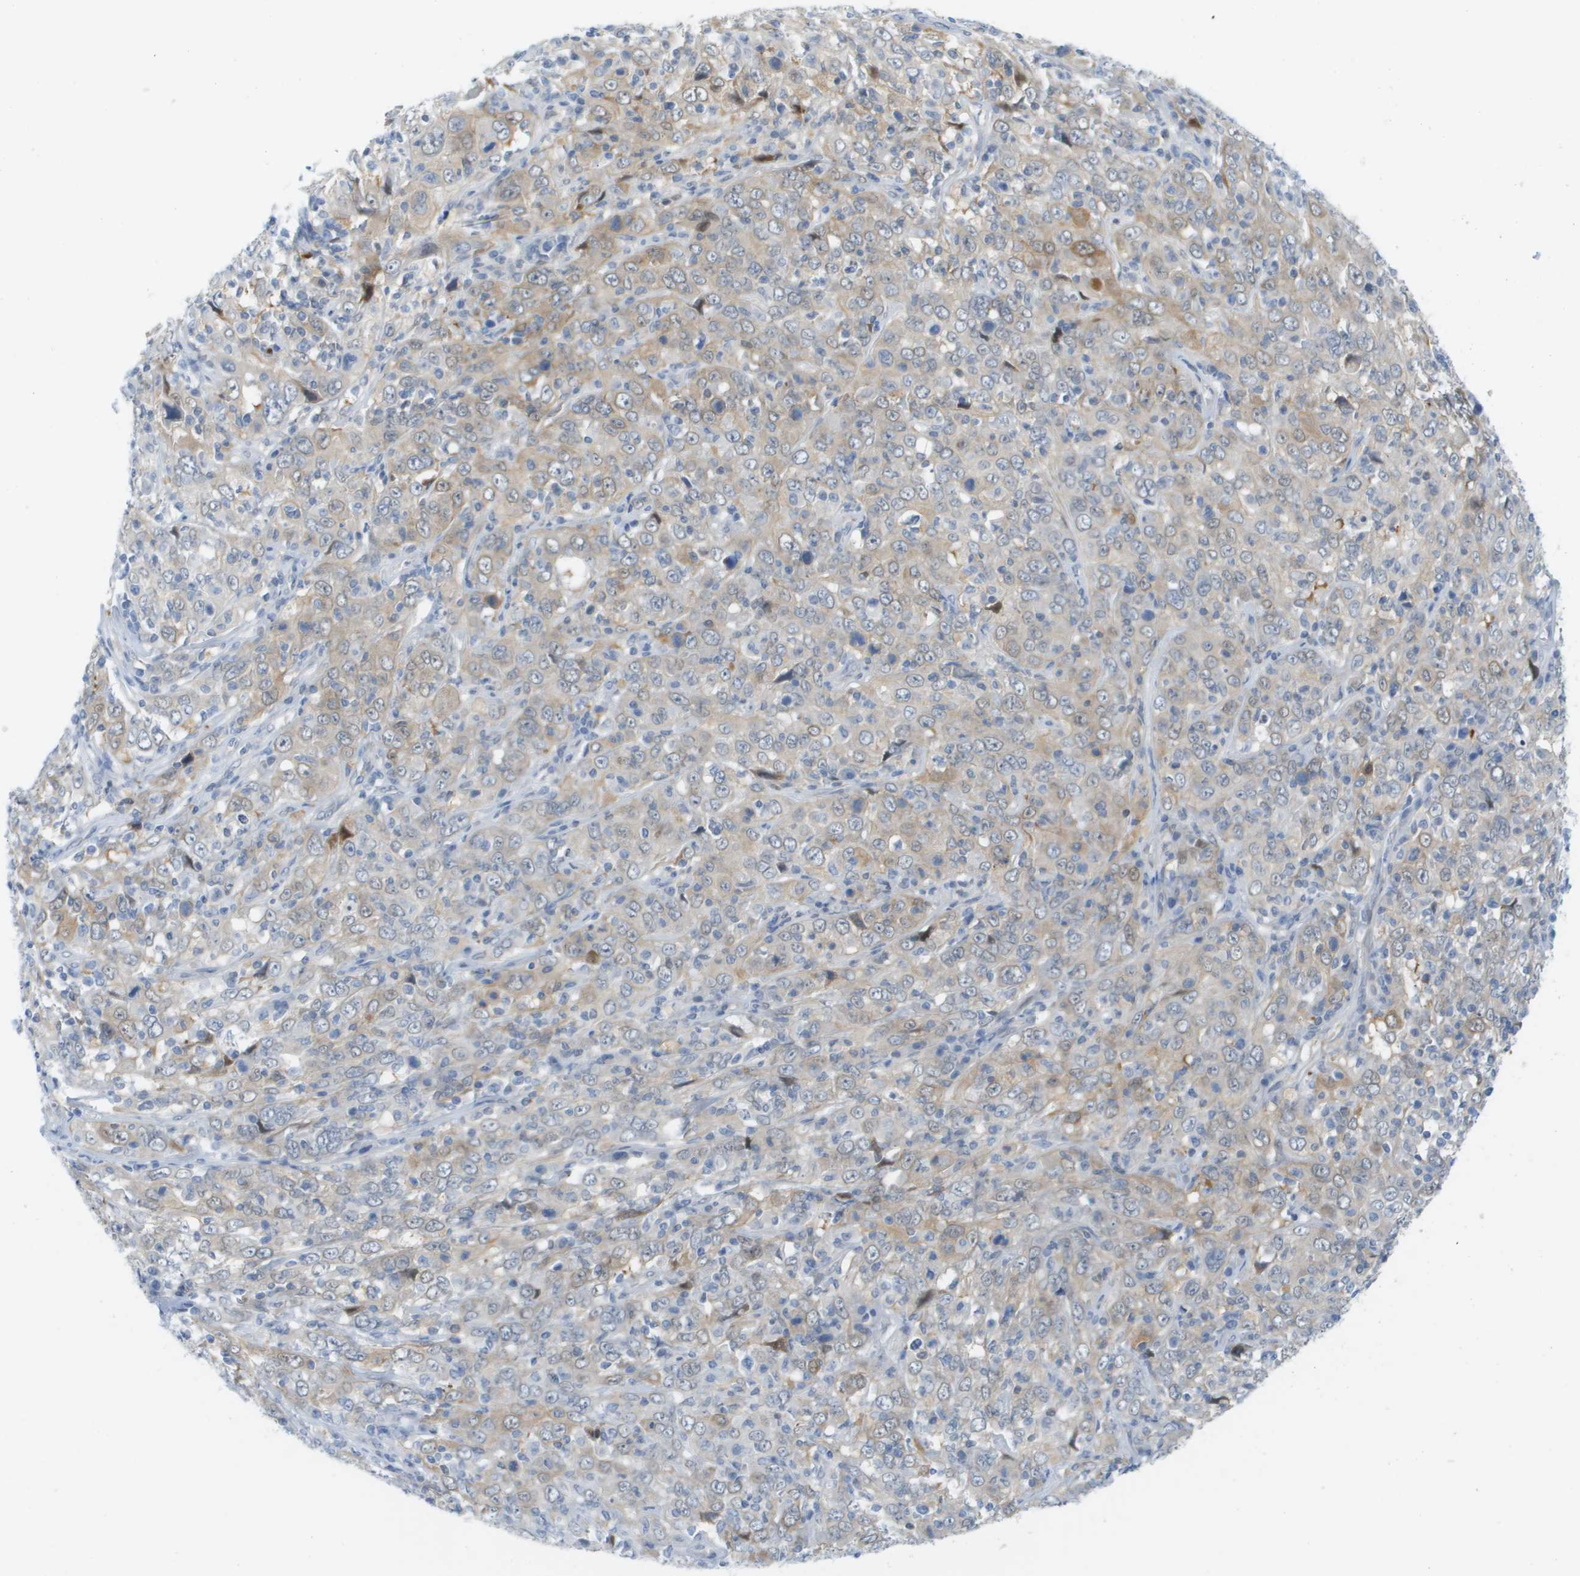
{"staining": {"intensity": "weak", "quantity": "<25%", "location": "cytoplasmic/membranous"}, "tissue": "cervical cancer", "cell_type": "Tumor cells", "image_type": "cancer", "snomed": [{"axis": "morphology", "description": "Squamous cell carcinoma, NOS"}, {"axis": "topography", "description": "Cervix"}], "caption": "IHC of cervical squamous cell carcinoma reveals no positivity in tumor cells. The staining was performed using DAB (3,3'-diaminobenzidine) to visualize the protein expression in brown, while the nuclei were stained in blue with hematoxylin (Magnification: 20x).", "gene": "CUL9", "patient": {"sex": "female", "age": 46}}